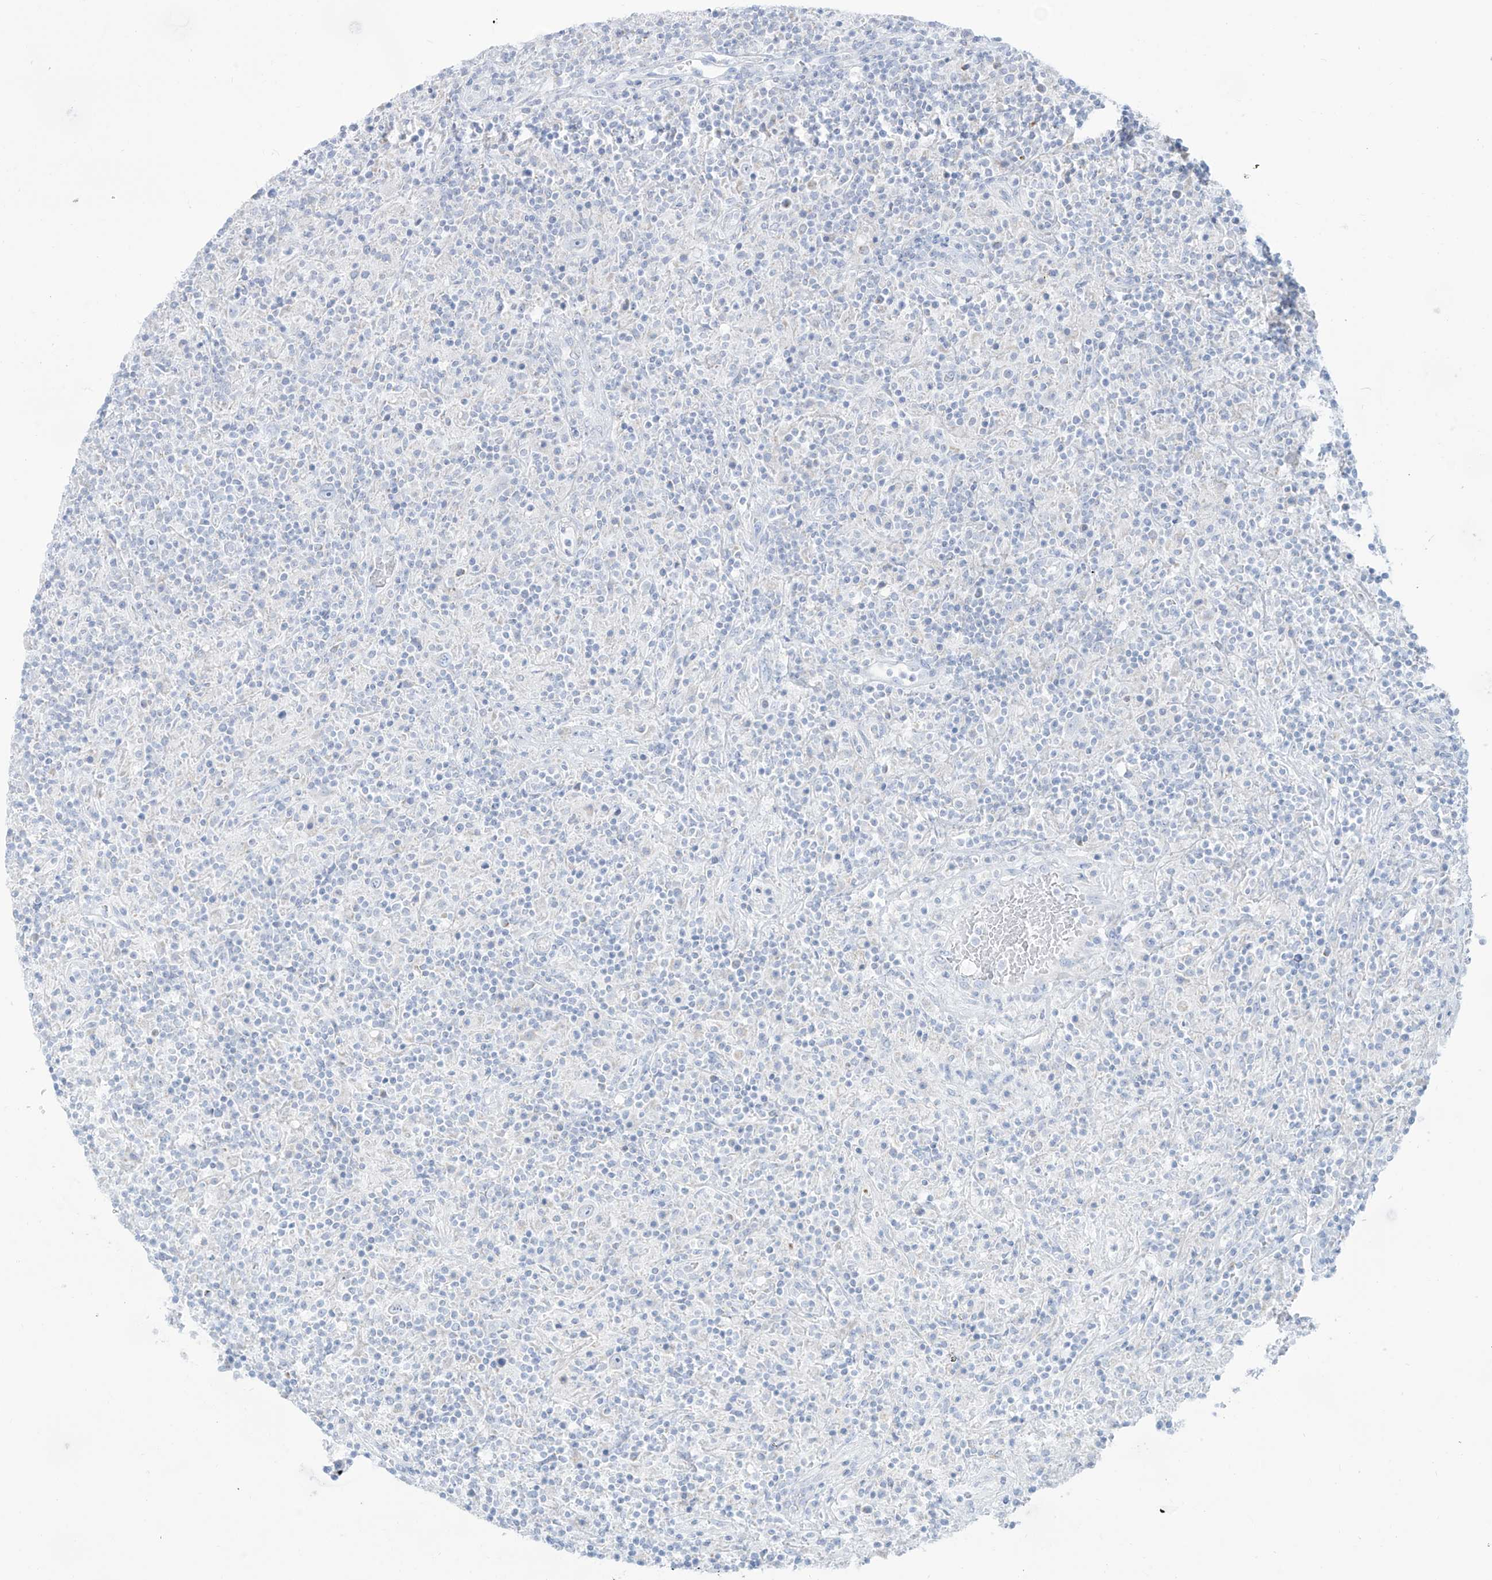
{"staining": {"intensity": "negative", "quantity": "none", "location": "none"}, "tissue": "lymphoma", "cell_type": "Tumor cells", "image_type": "cancer", "snomed": [{"axis": "morphology", "description": "Hodgkin's disease, NOS"}, {"axis": "topography", "description": "Lymph node"}], "caption": "Micrograph shows no protein staining in tumor cells of lymphoma tissue.", "gene": "SLC26A3", "patient": {"sex": "male", "age": 70}}